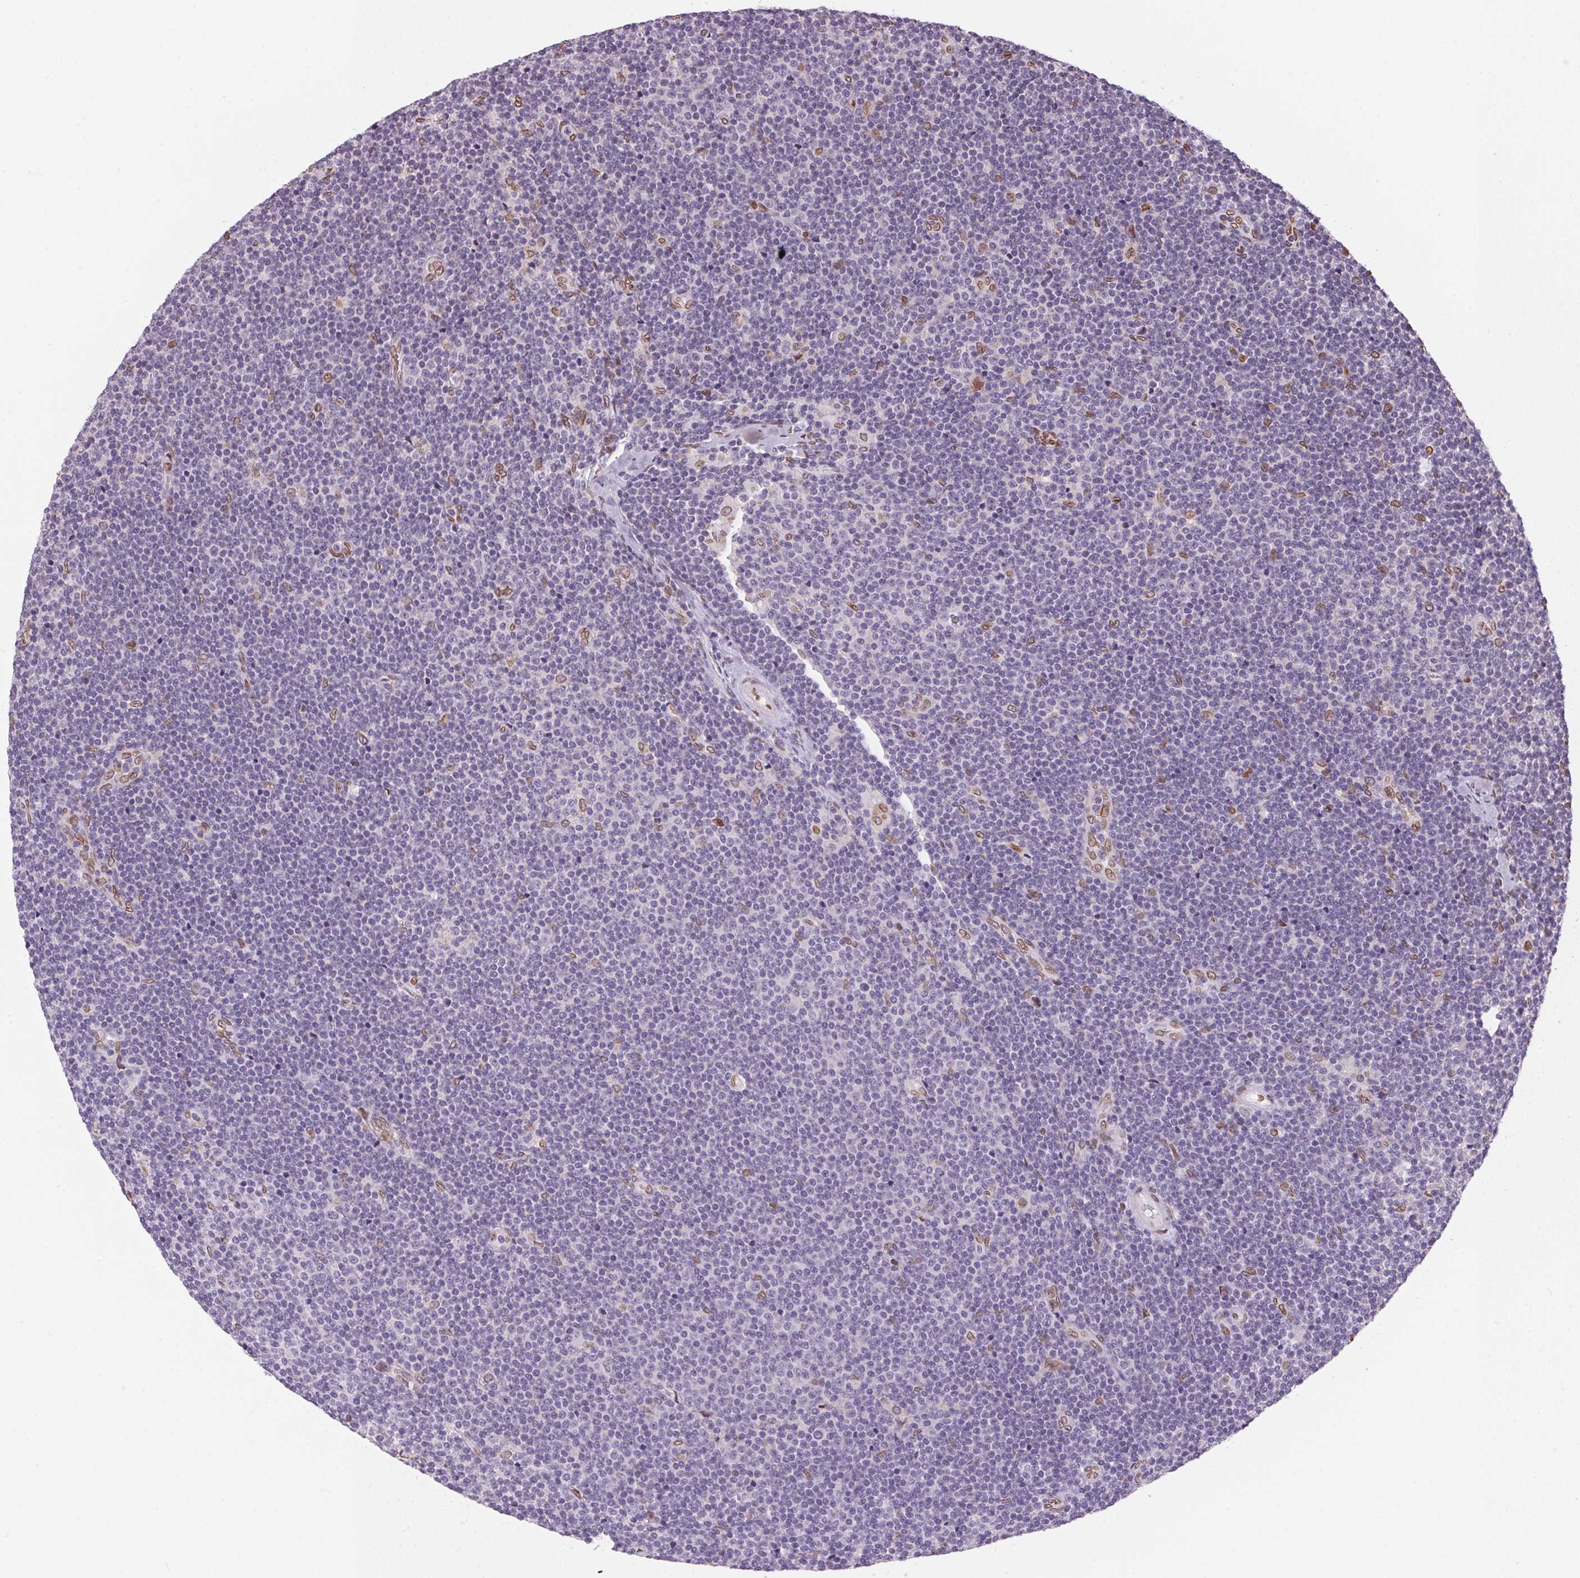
{"staining": {"intensity": "negative", "quantity": "none", "location": "none"}, "tissue": "lymphoma", "cell_type": "Tumor cells", "image_type": "cancer", "snomed": [{"axis": "morphology", "description": "Malignant lymphoma, non-Hodgkin's type, Low grade"}, {"axis": "topography", "description": "Lymph node"}], "caption": "A histopathology image of low-grade malignant lymphoma, non-Hodgkin's type stained for a protein reveals no brown staining in tumor cells.", "gene": "TMEM175", "patient": {"sex": "male", "age": 48}}